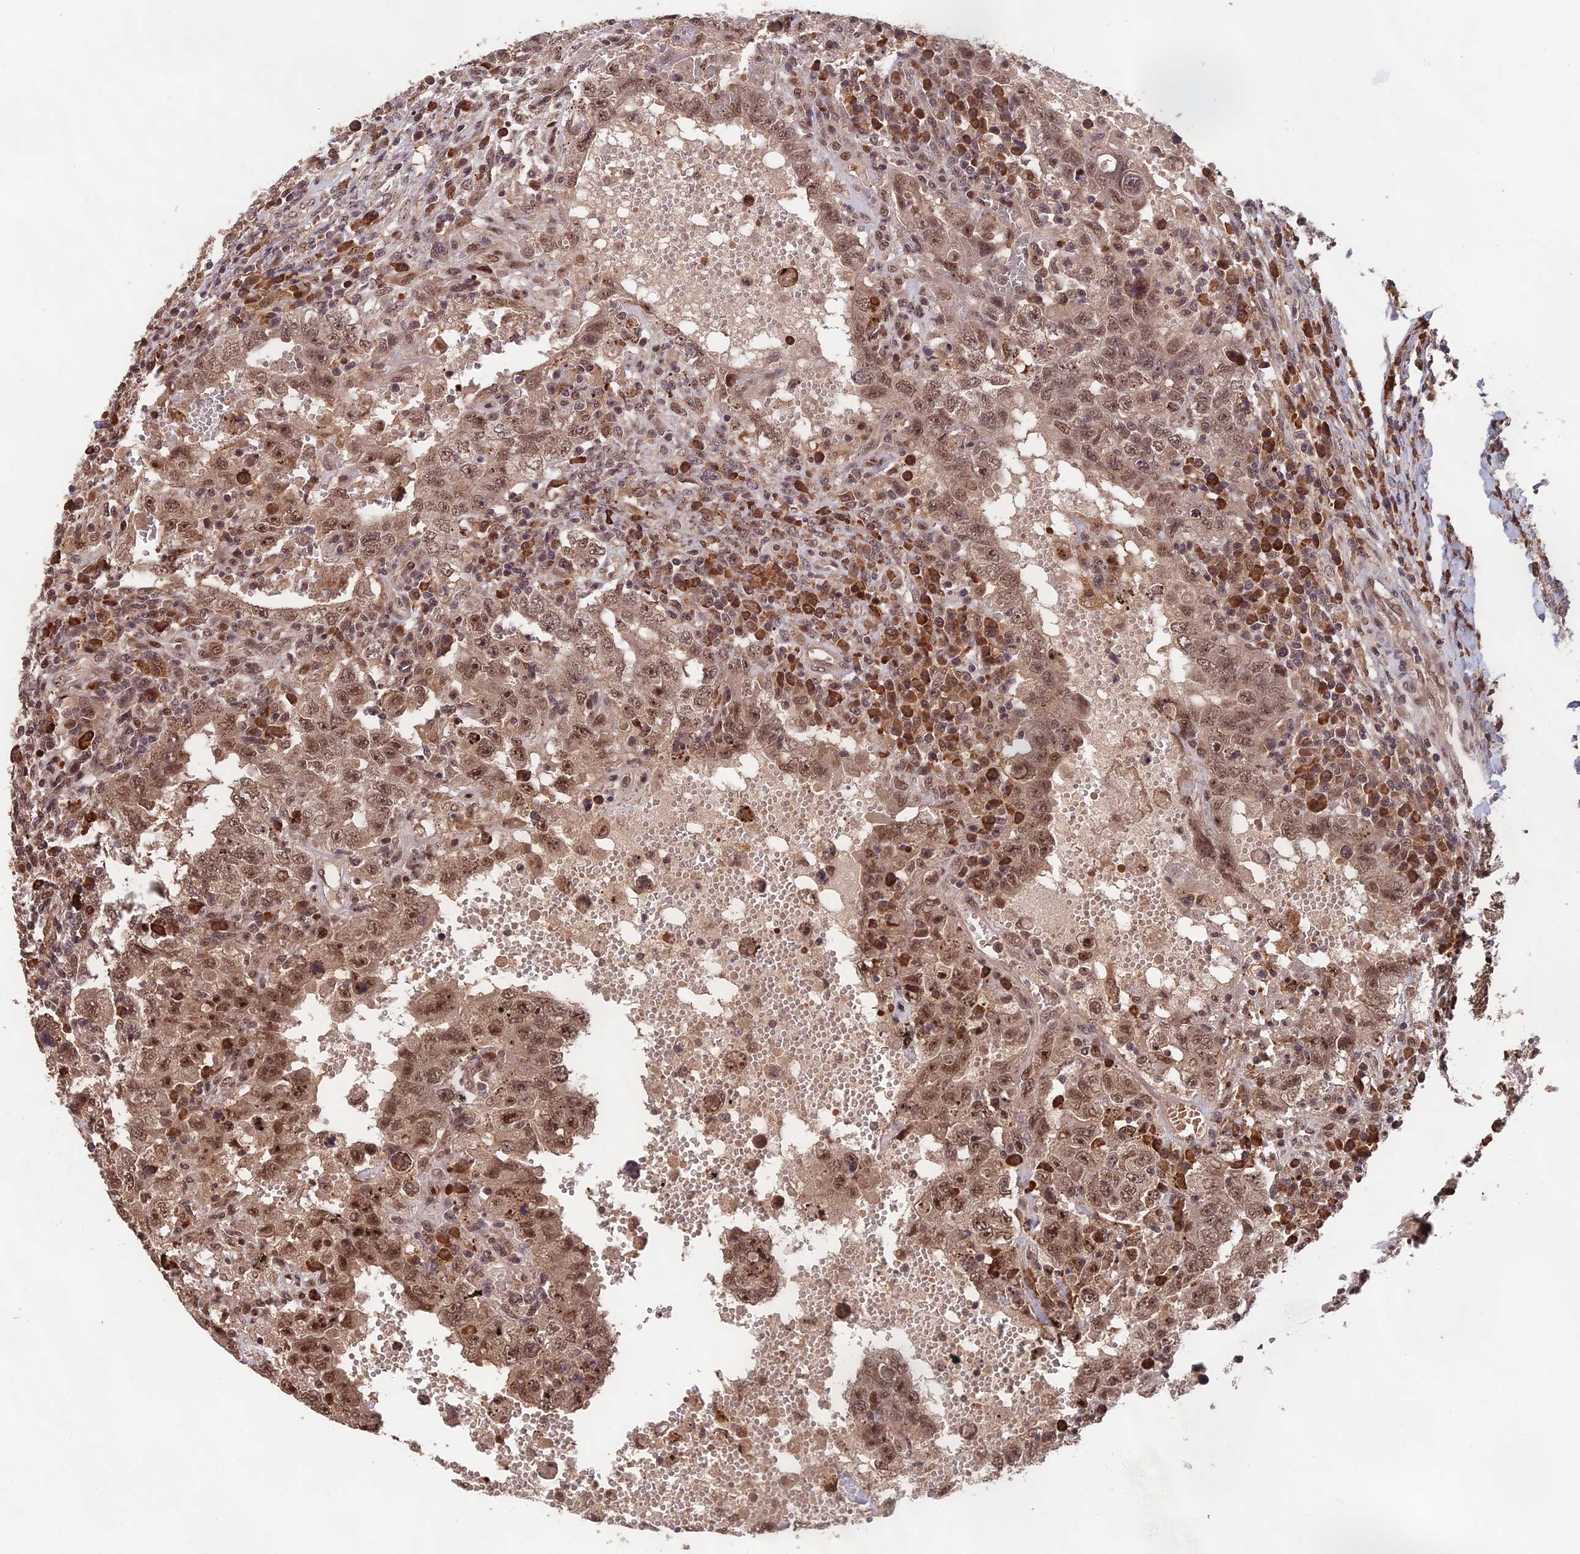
{"staining": {"intensity": "moderate", "quantity": ">75%", "location": "nuclear"}, "tissue": "testis cancer", "cell_type": "Tumor cells", "image_type": "cancer", "snomed": [{"axis": "morphology", "description": "Carcinoma, Embryonal, NOS"}, {"axis": "topography", "description": "Testis"}], "caption": "The micrograph exhibits staining of testis cancer, revealing moderate nuclear protein positivity (brown color) within tumor cells. (Stains: DAB (3,3'-diaminobenzidine) in brown, nuclei in blue, Microscopy: brightfield microscopy at high magnification).", "gene": "OSBPL1A", "patient": {"sex": "male", "age": 26}}